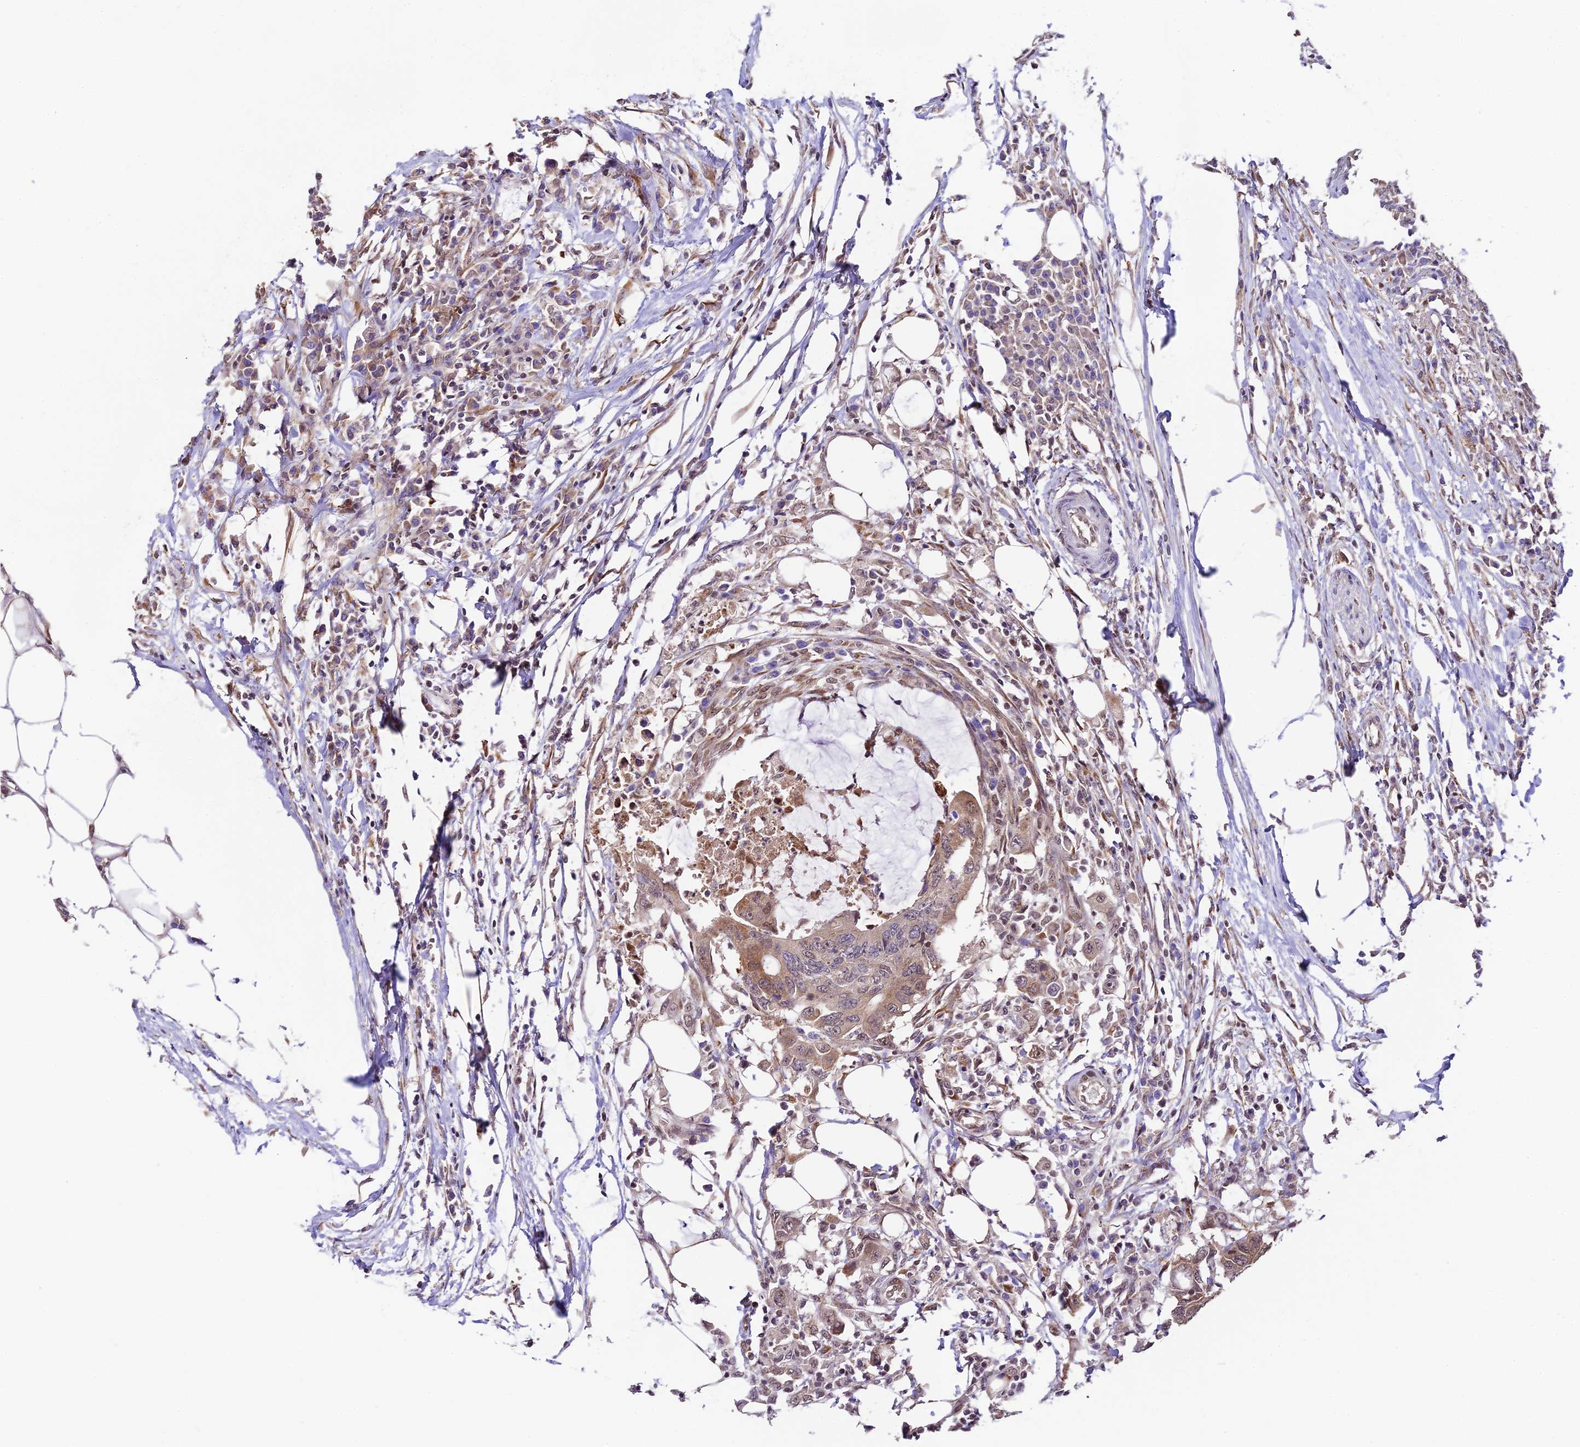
{"staining": {"intensity": "weak", "quantity": "<25%", "location": "cytoplasmic/membranous"}, "tissue": "colorectal cancer", "cell_type": "Tumor cells", "image_type": "cancer", "snomed": [{"axis": "morphology", "description": "Adenocarcinoma, NOS"}, {"axis": "topography", "description": "Colon"}], "caption": "Photomicrograph shows no significant protein staining in tumor cells of colorectal cancer (adenocarcinoma).", "gene": "TRIM22", "patient": {"sex": "male", "age": 71}}